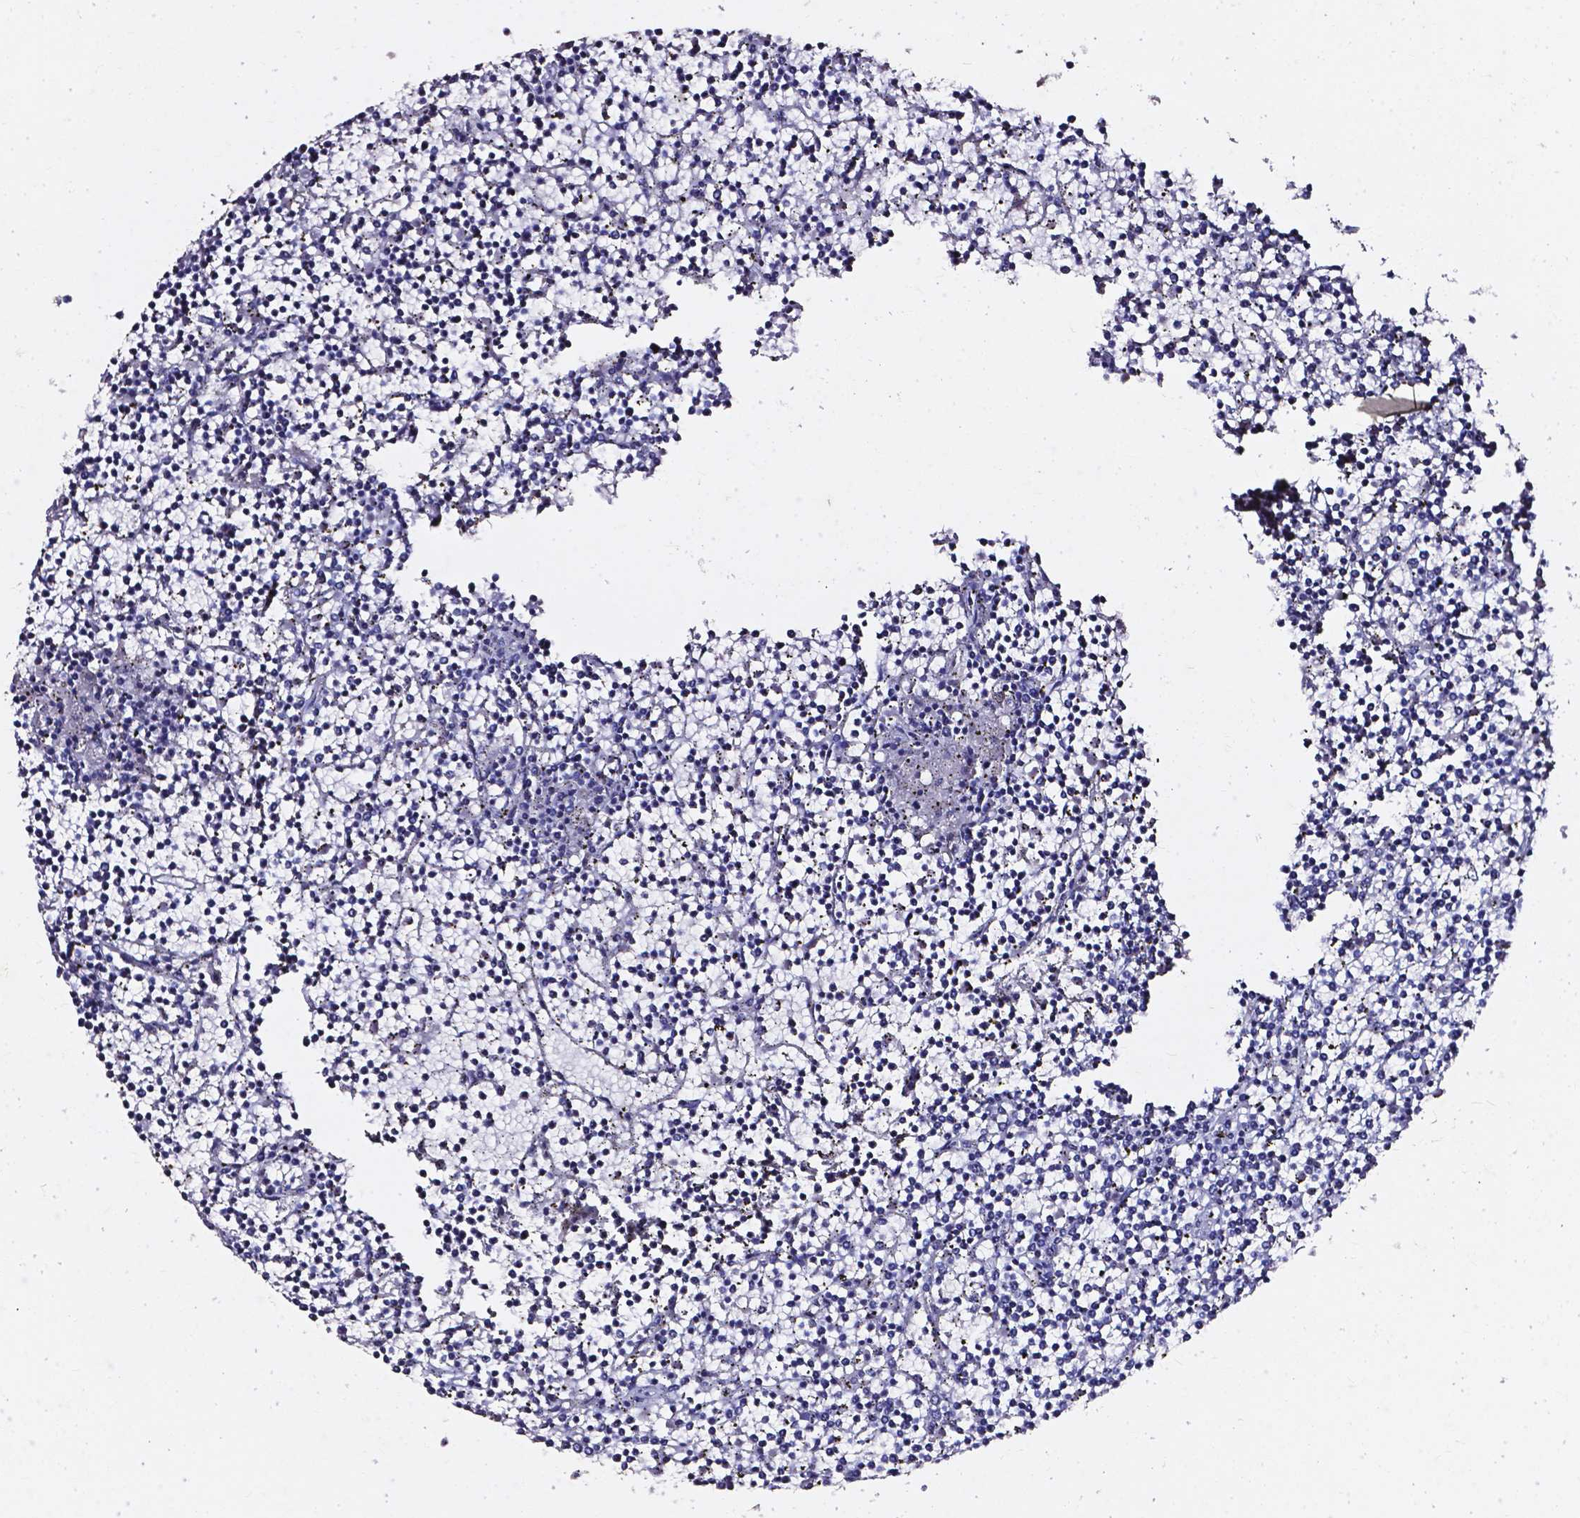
{"staining": {"intensity": "negative", "quantity": "none", "location": "none"}, "tissue": "lymphoma", "cell_type": "Tumor cells", "image_type": "cancer", "snomed": [{"axis": "morphology", "description": "Malignant lymphoma, non-Hodgkin's type, Low grade"}, {"axis": "topography", "description": "Spleen"}], "caption": "IHC photomicrograph of lymphoma stained for a protein (brown), which exhibits no staining in tumor cells. (DAB IHC with hematoxylin counter stain).", "gene": "AKR1B10", "patient": {"sex": "female", "age": 19}}